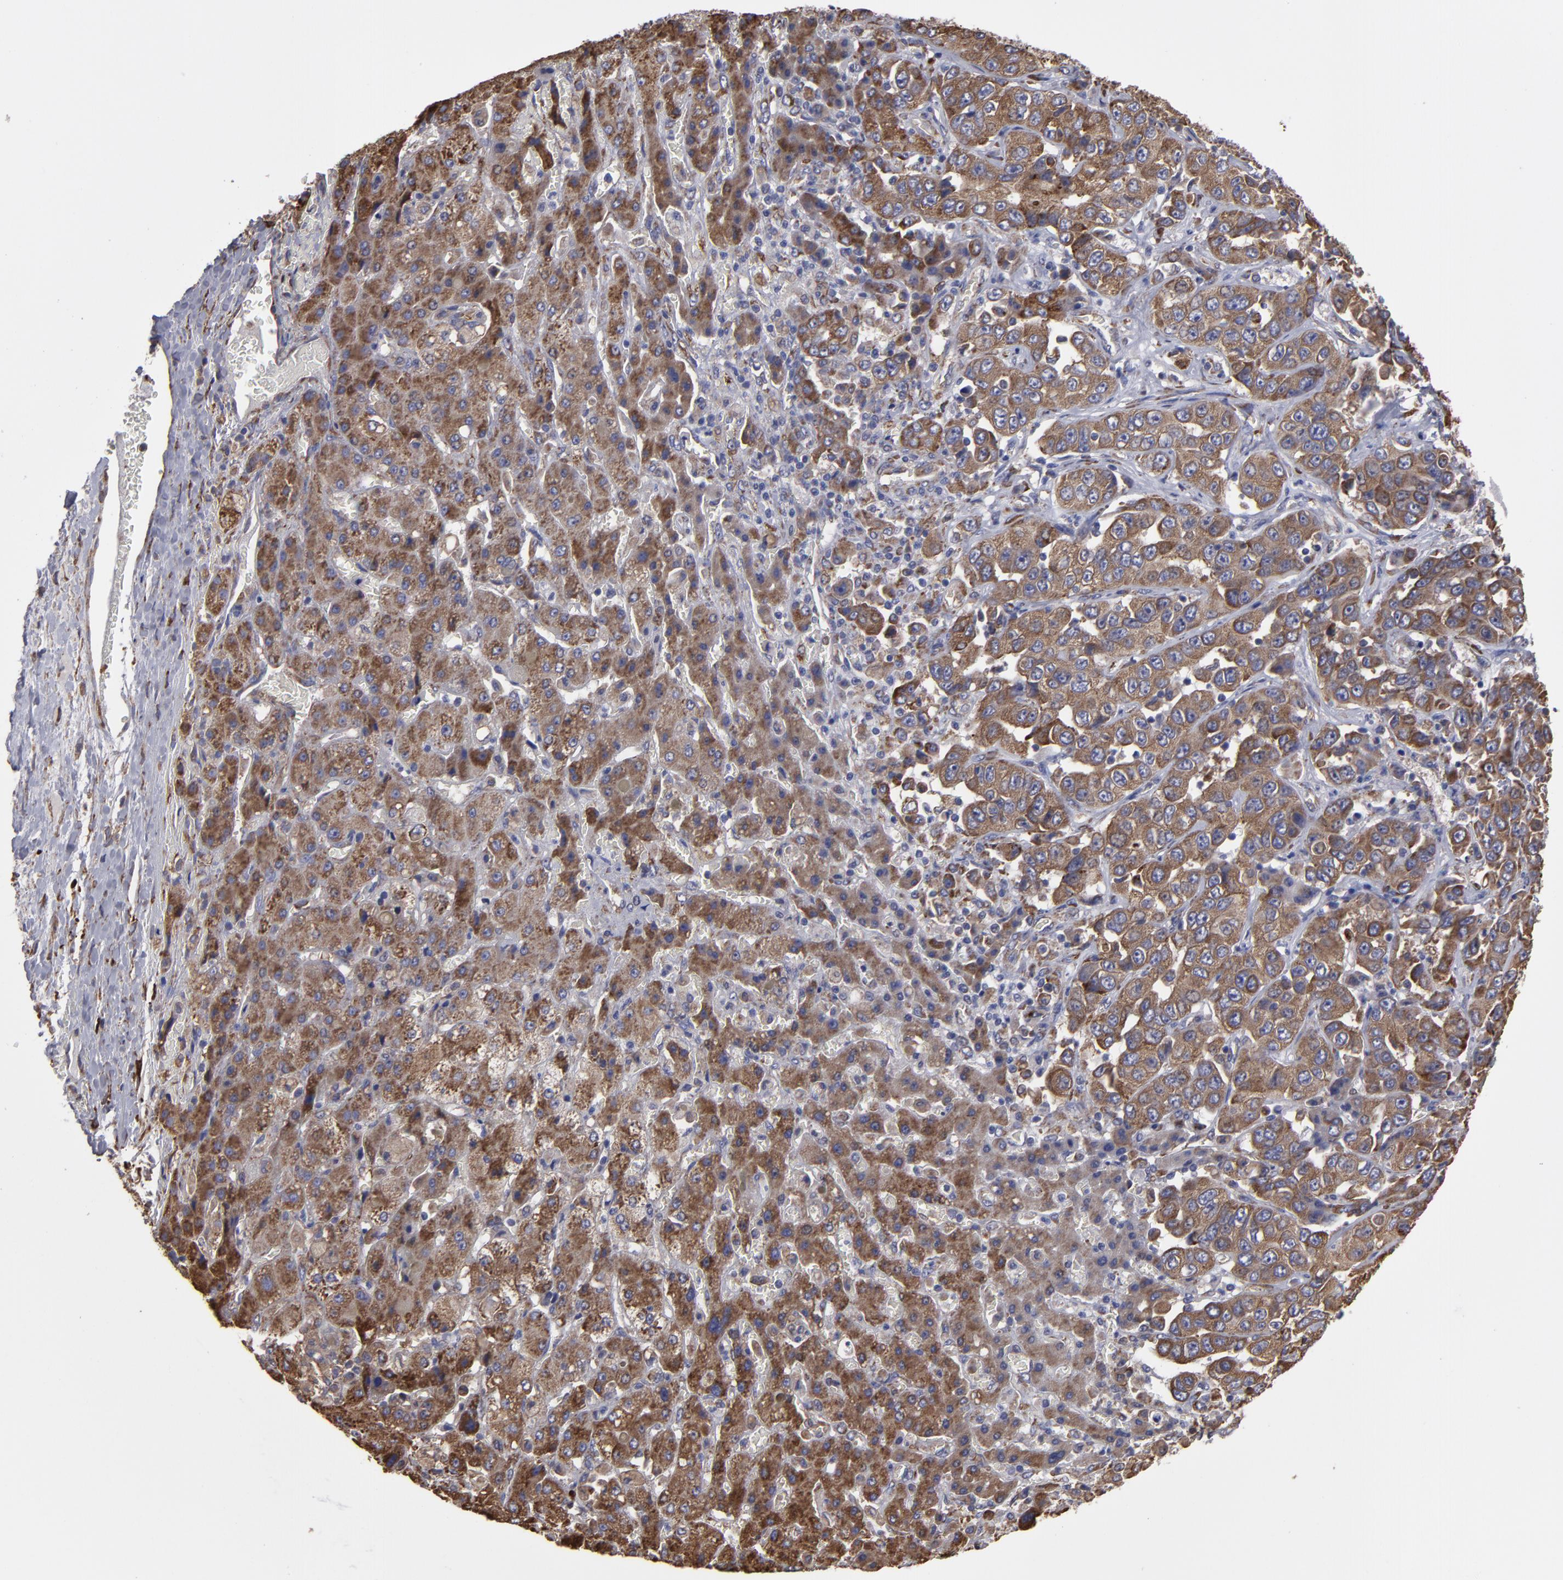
{"staining": {"intensity": "strong", "quantity": ">75%", "location": "cytoplasmic/membranous"}, "tissue": "liver cancer", "cell_type": "Tumor cells", "image_type": "cancer", "snomed": [{"axis": "morphology", "description": "Cholangiocarcinoma"}, {"axis": "topography", "description": "Liver"}], "caption": "Liver cancer (cholangiocarcinoma) stained with a brown dye demonstrates strong cytoplasmic/membranous positive staining in about >75% of tumor cells.", "gene": "SND1", "patient": {"sex": "female", "age": 52}}